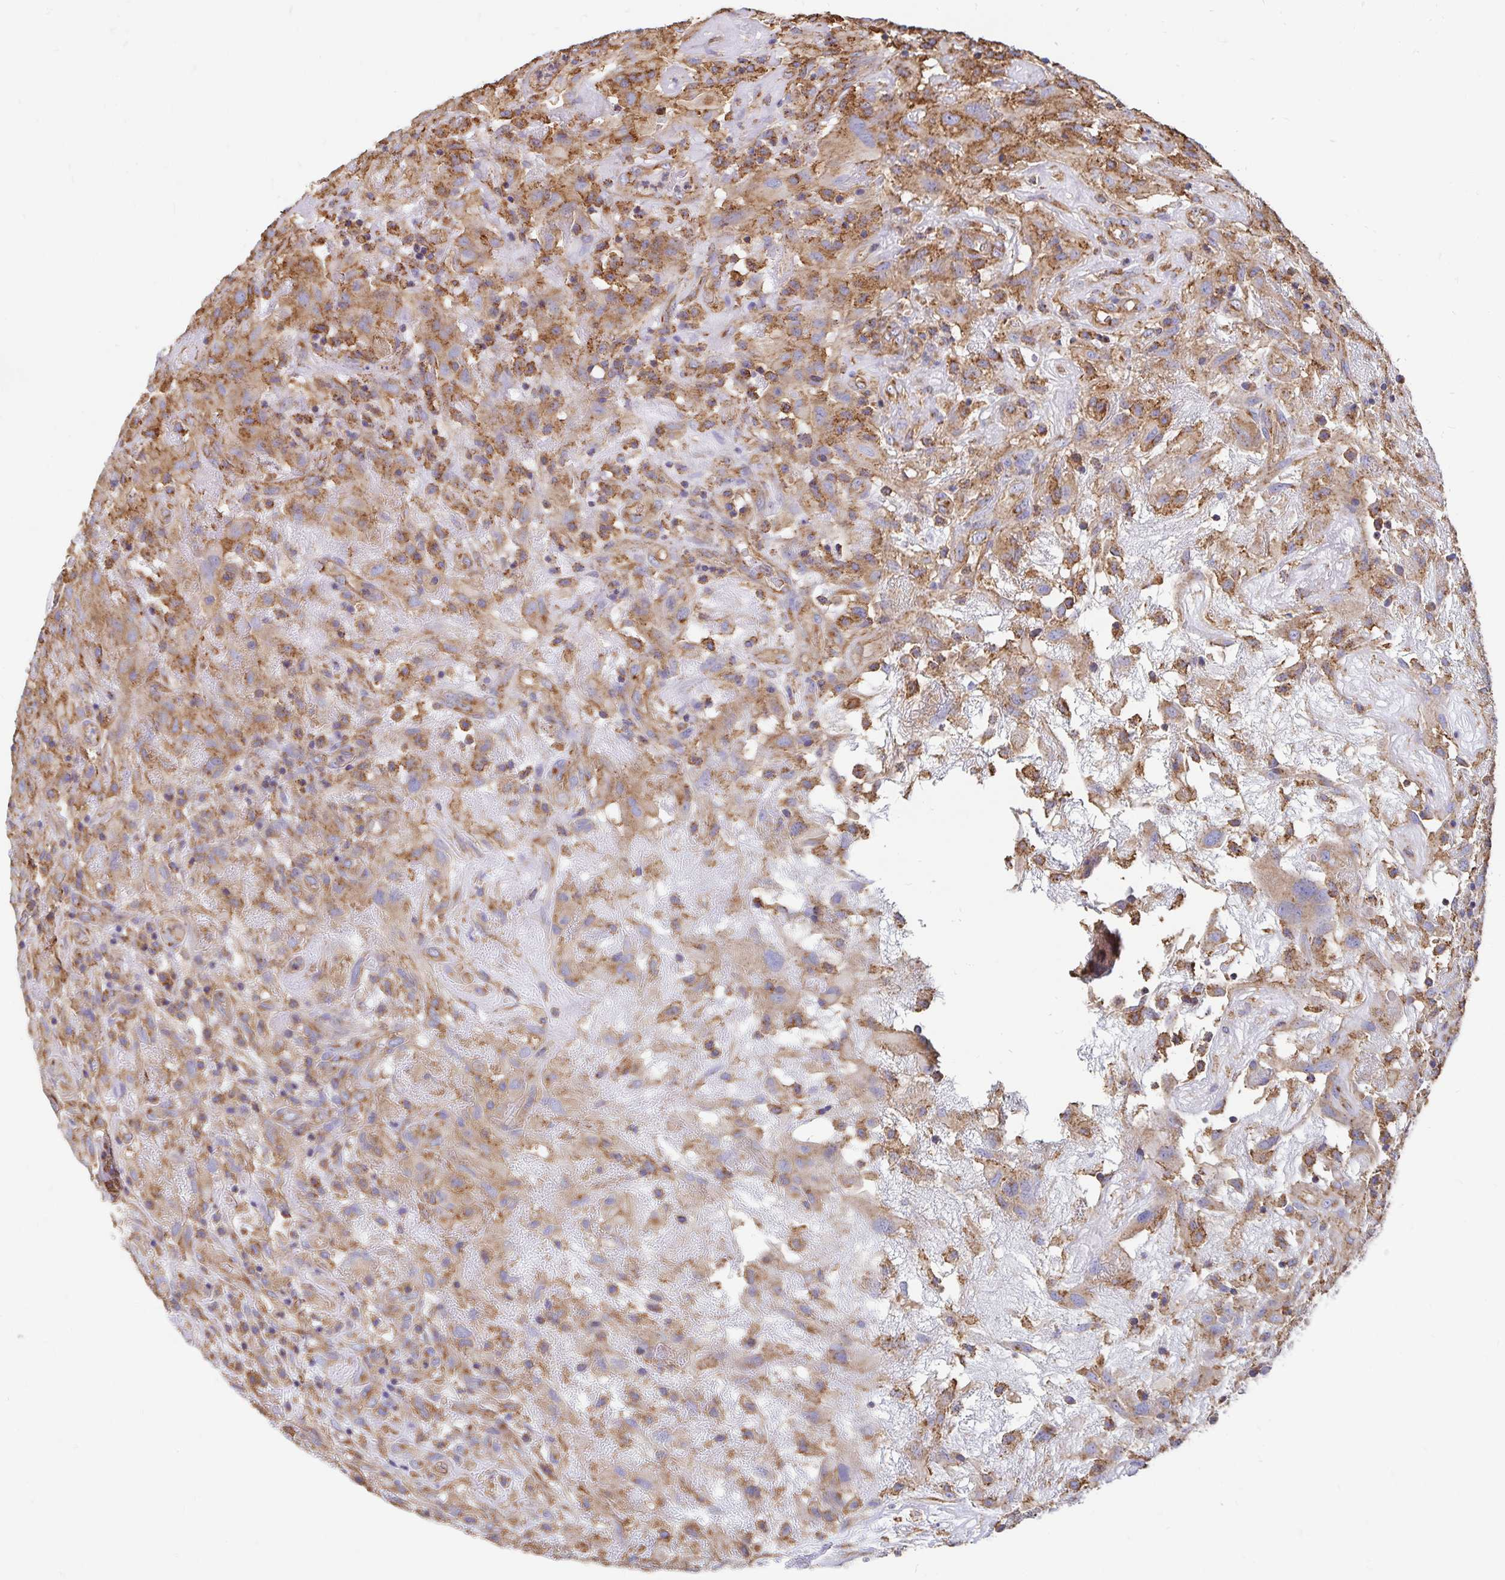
{"staining": {"intensity": "moderate", "quantity": ">75%", "location": "cytoplasmic/membranous"}, "tissue": "glioma", "cell_type": "Tumor cells", "image_type": "cancer", "snomed": [{"axis": "morphology", "description": "Glioma, malignant, High grade"}, {"axis": "topography", "description": "Brain"}], "caption": "A medium amount of moderate cytoplasmic/membranous expression is identified in approximately >75% of tumor cells in glioma tissue.", "gene": "CLTC", "patient": {"sex": "male", "age": 46}}